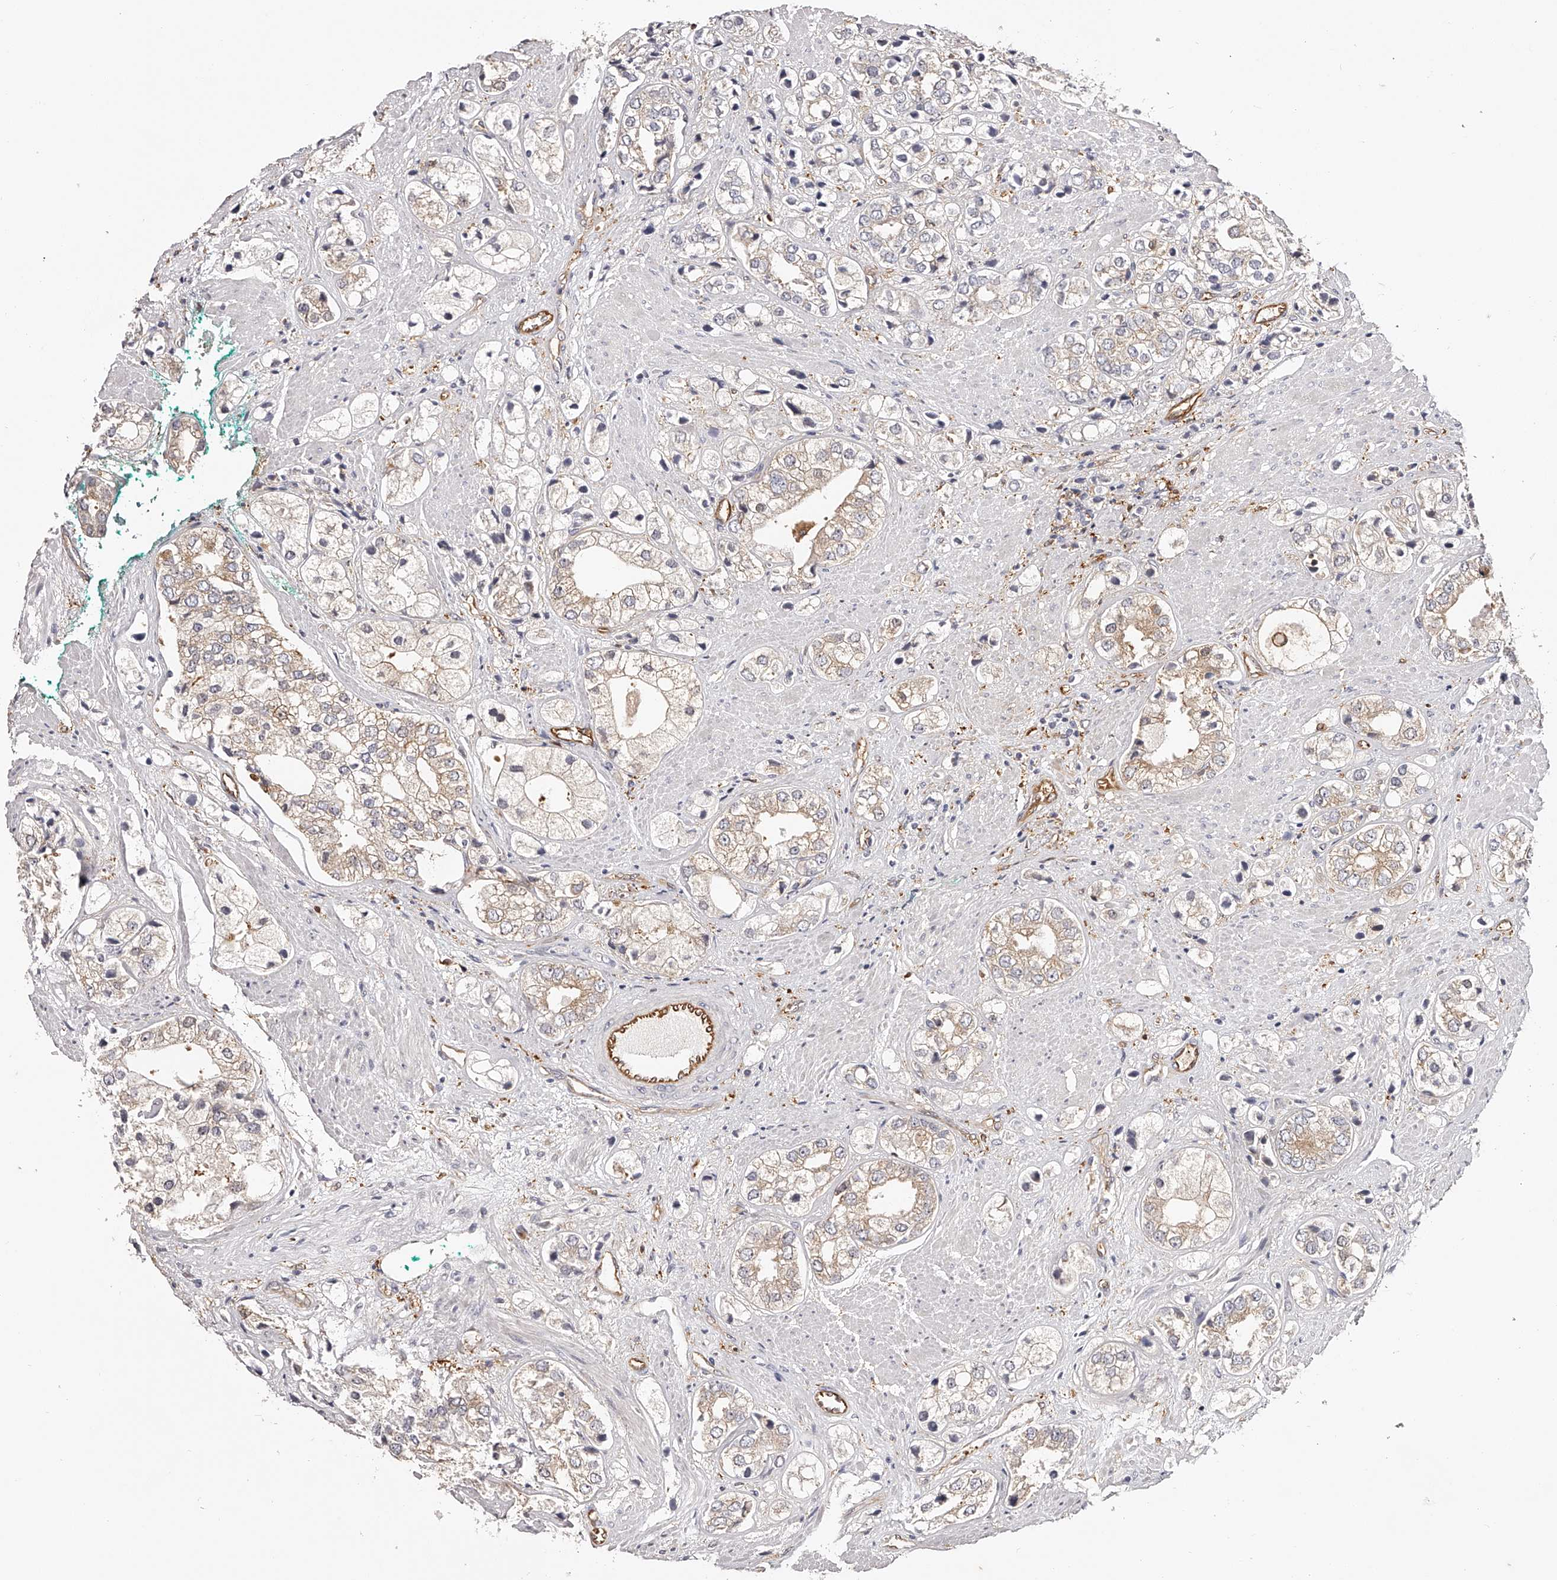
{"staining": {"intensity": "weak", "quantity": ">75%", "location": "cytoplasmic/membranous"}, "tissue": "prostate cancer", "cell_type": "Tumor cells", "image_type": "cancer", "snomed": [{"axis": "morphology", "description": "Adenocarcinoma, High grade"}, {"axis": "topography", "description": "Prostate"}], "caption": "A brown stain highlights weak cytoplasmic/membranous staining of a protein in human prostate cancer (adenocarcinoma (high-grade)) tumor cells.", "gene": "LAP3", "patient": {"sex": "male", "age": 50}}